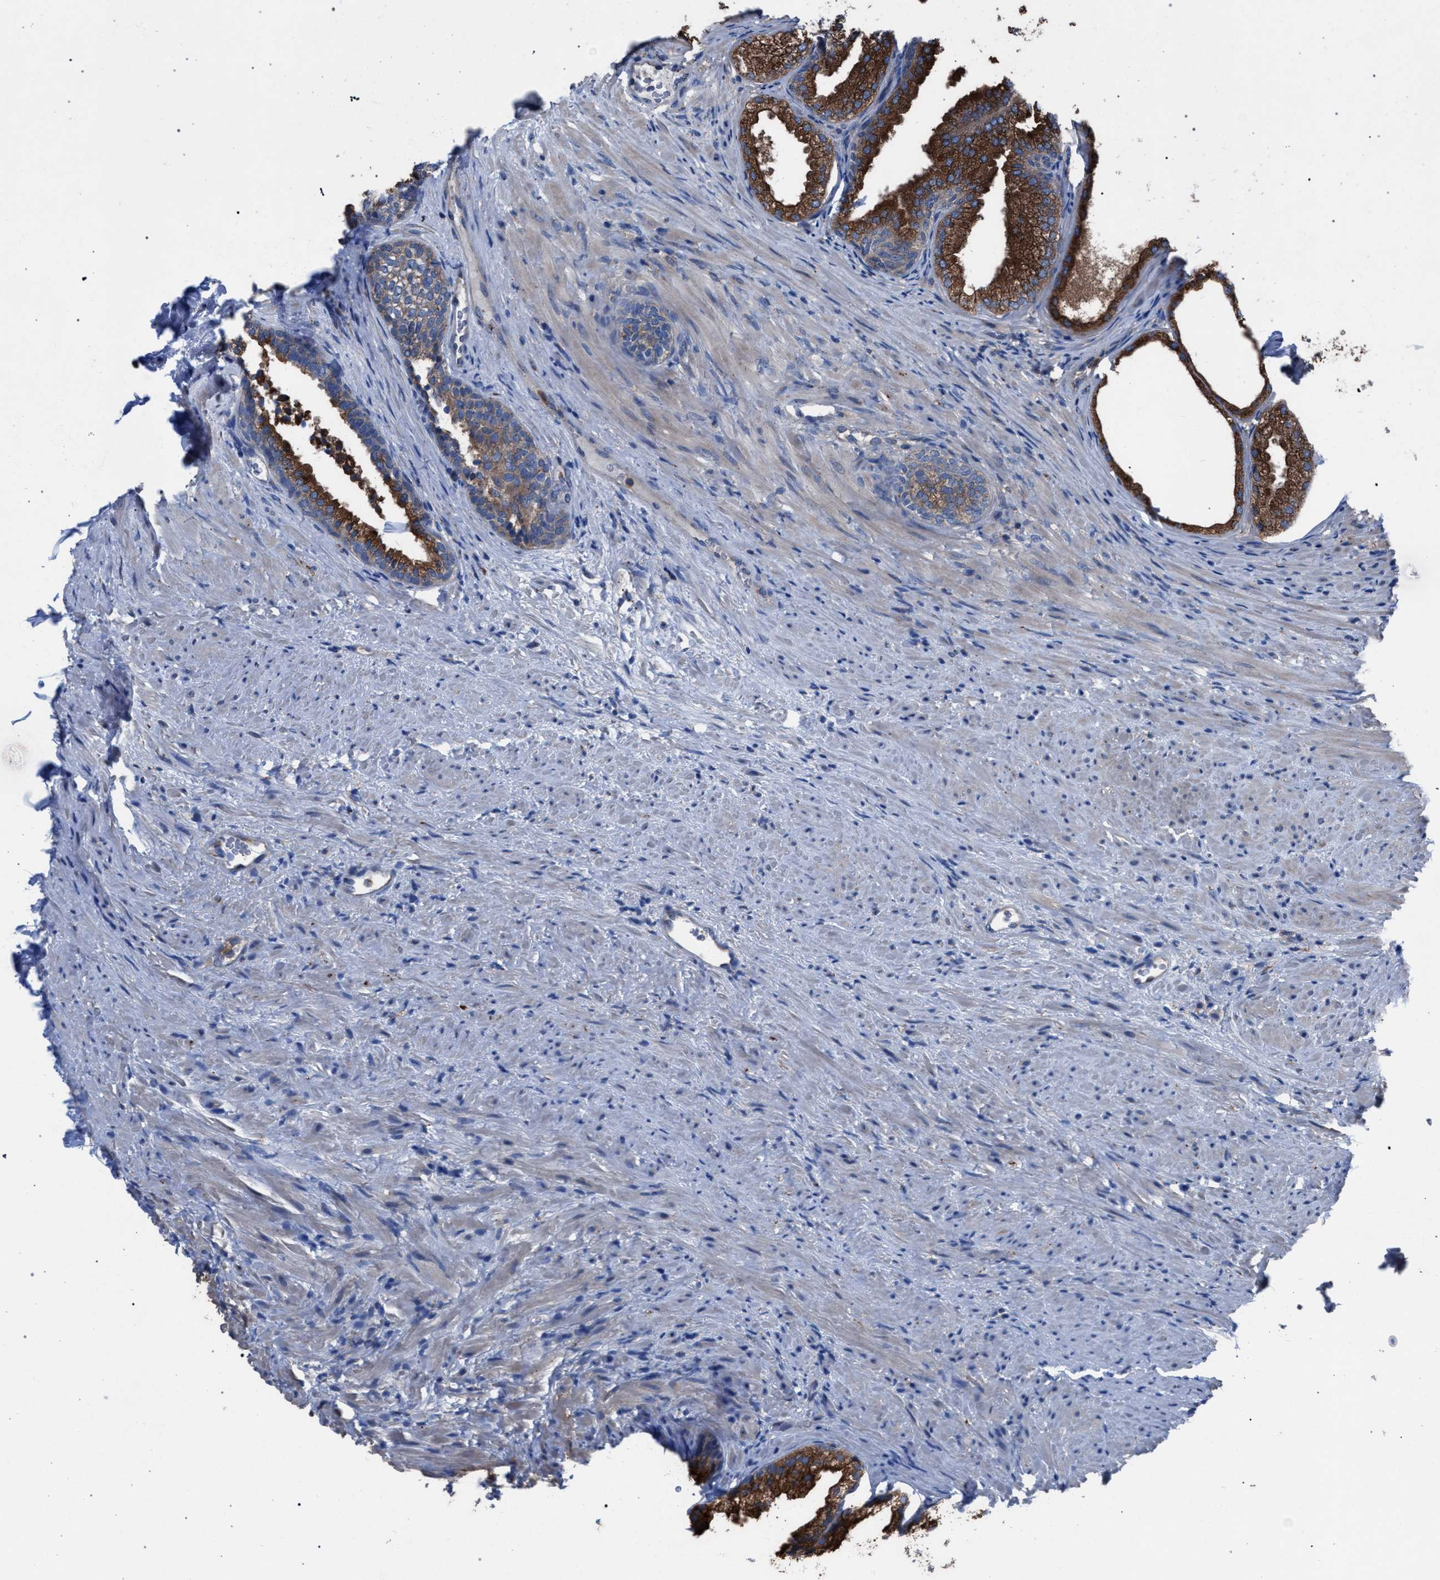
{"staining": {"intensity": "strong", "quantity": ">75%", "location": "cytoplasmic/membranous"}, "tissue": "prostate", "cell_type": "Glandular cells", "image_type": "normal", "snomed": [{"axis": "morphology", "description": "Normal tissue, NOS"}, {"axis": "topography", "description": "Prostate"}], "caption": "Immunohistochemical staining of unremarkable human prostate demonstrates high levels of strong cytoplasmic/membranous staining in about >75% of glandular cells.", "gene": "ATP6V0A1", "patient": {"sex": "male", "age": 76}}